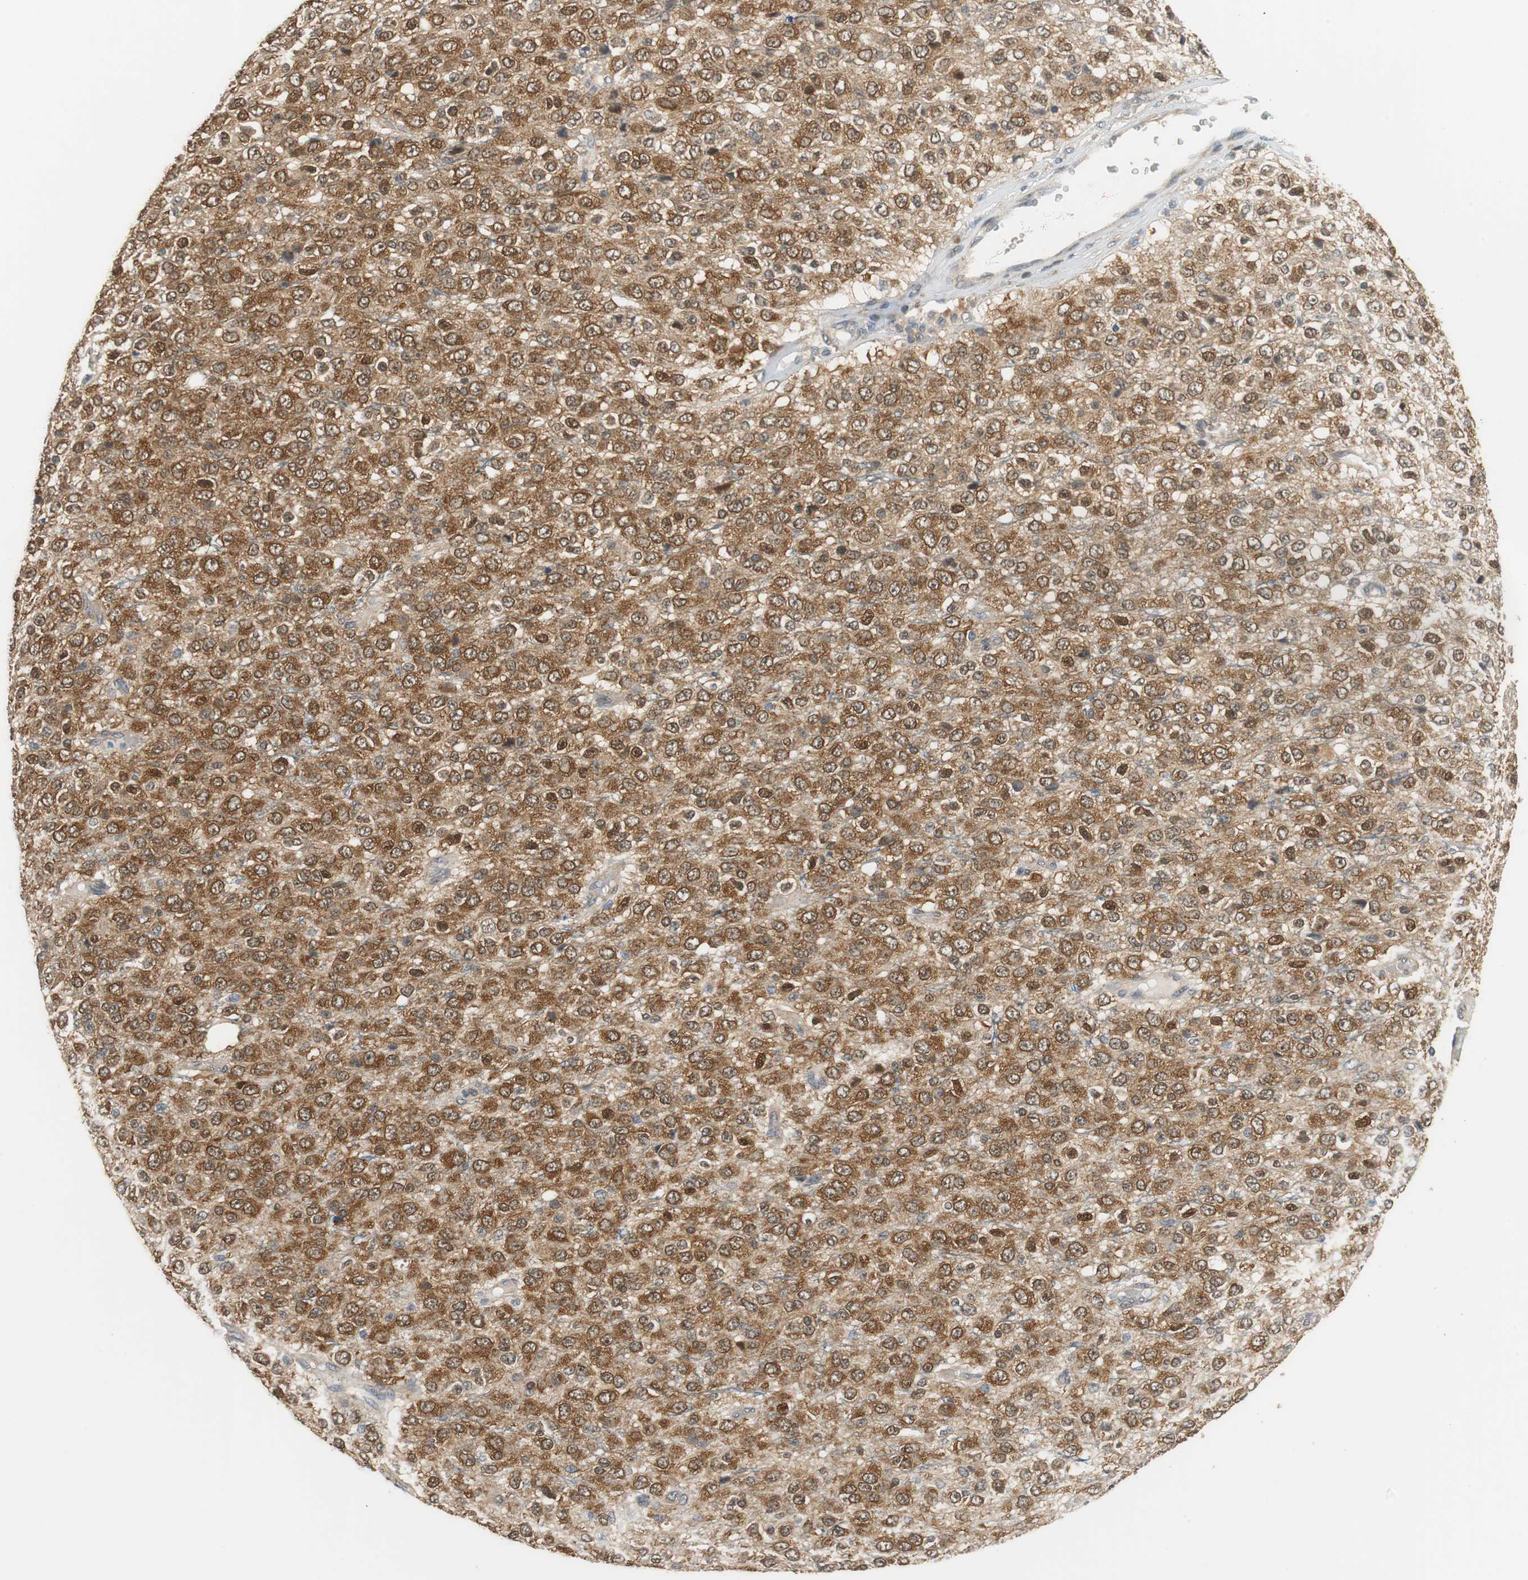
{"staining": {"intensity": "strong", "quantity": ">75%", "location": "cytoplasmic/membranous,nuclear"}, "tissue": "glioma", "cell_type": "Tumor cells", "image_type": "cancer", "snomed": [{"axis": "morphology", "description": "Glioma, malignant, High grade"}, {"axis": "topography", "description": "pancreas cauda"}], "caption": "High-grade glioma (malignant) stained for a protein (brown) exhibits strong cytoplasmic/membranous and nuclear positive staining in about >75% of tumor cells.", "gene": "UBQLN2", "patient": {"sex": "male", "age": 60}}